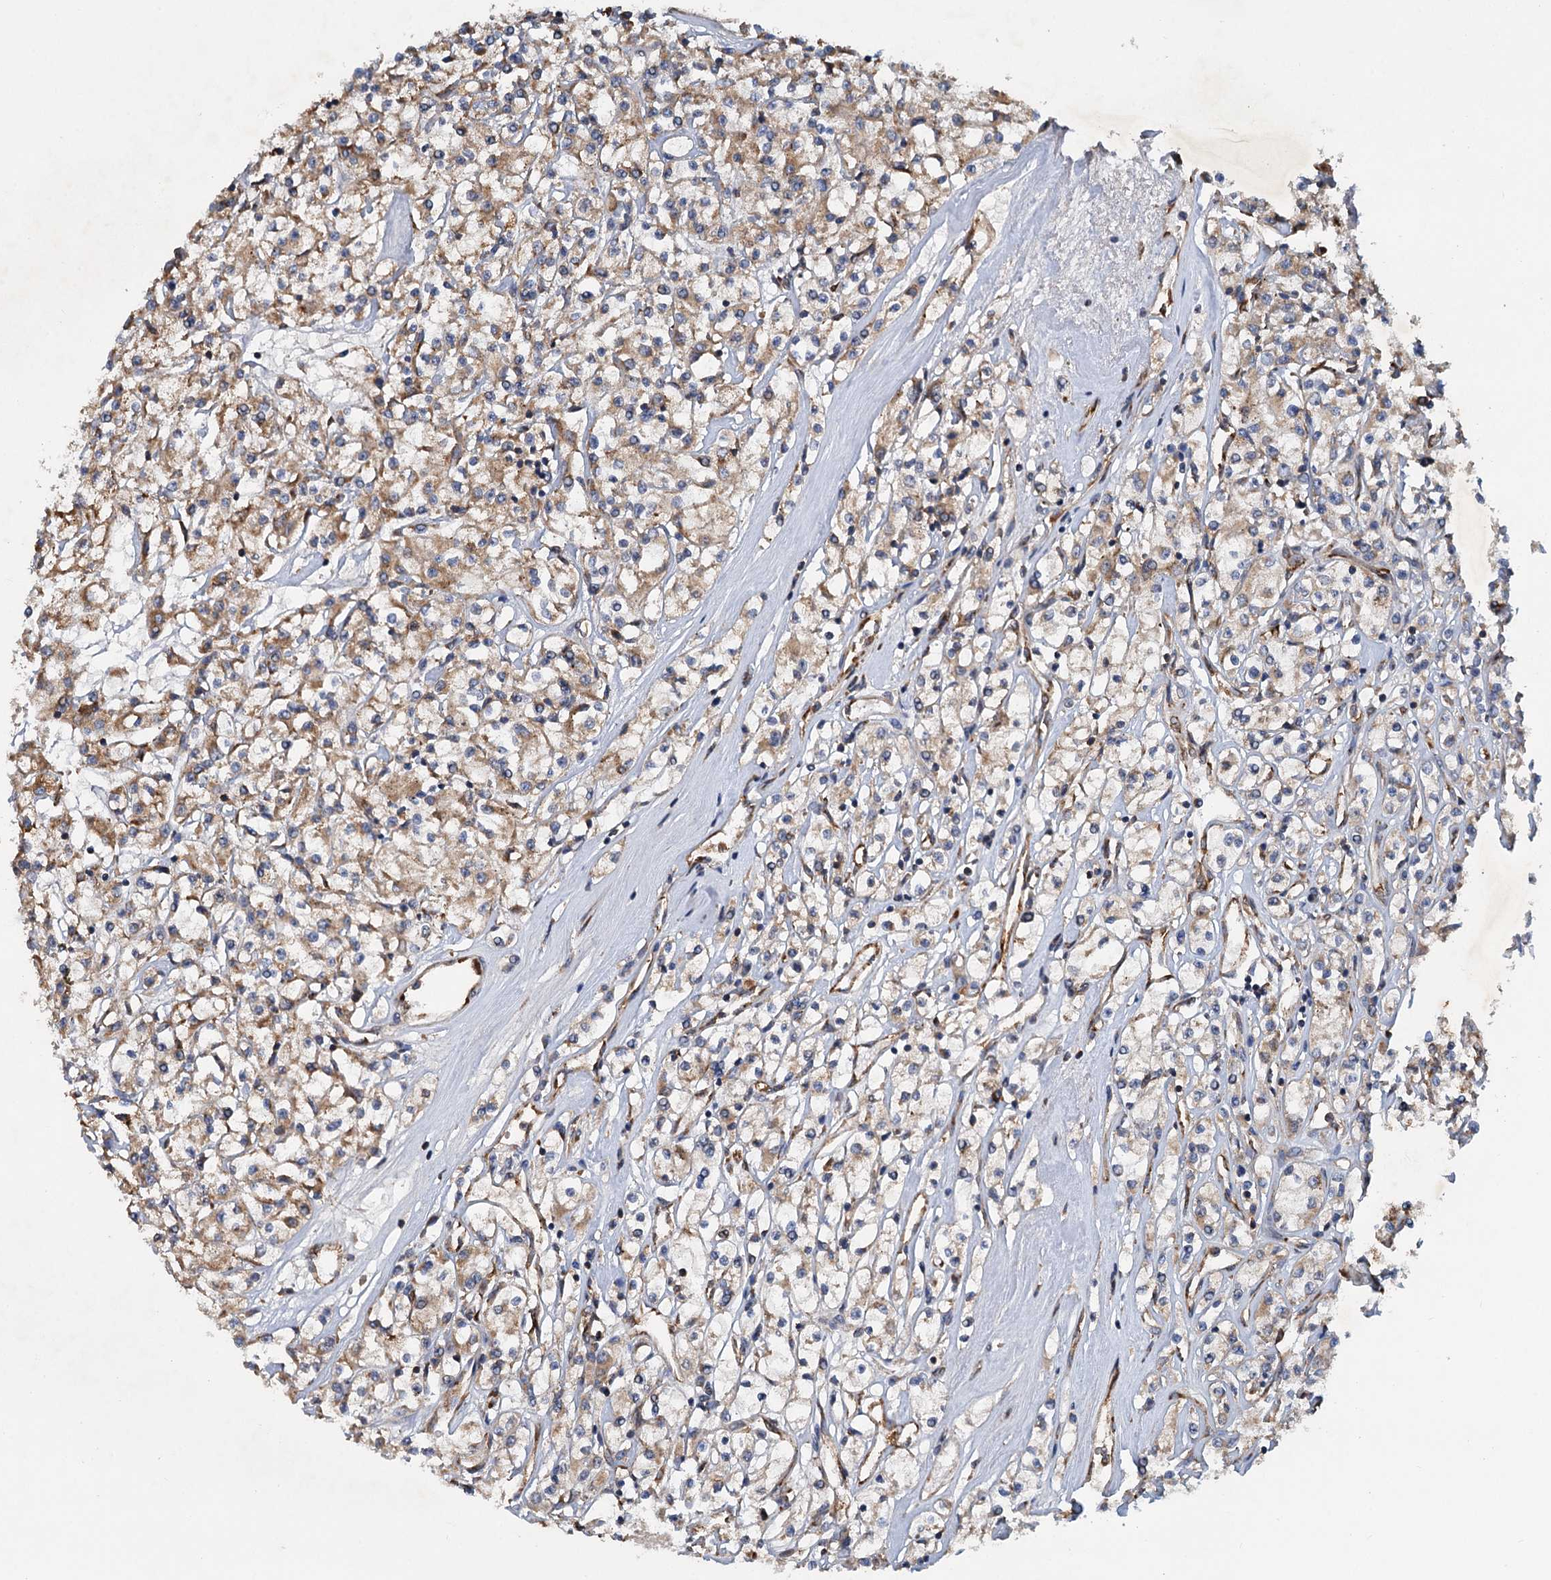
{"staining": {"intensity": "moderate", "quantity": "25%-75%", "location": "cytoplasmic/membranous"}, "tissue": "renal cancer", "cell_type": "Tumor cells", "image_type": "cancer", "snomed": [{"axis": "morphology", "description": "Adenocarcinoma, NOS"}, {"axis": "topography", "description": "Kidney"}], "caption": "DAB immunohistochemical staining of renal adenocarcinoma displays moderate cytoplasmic/membranous protein staining in approximately 25%-75% of tumor cells.", "gene": "LINS1", "patient": {"sex": "female", "age": 59}}